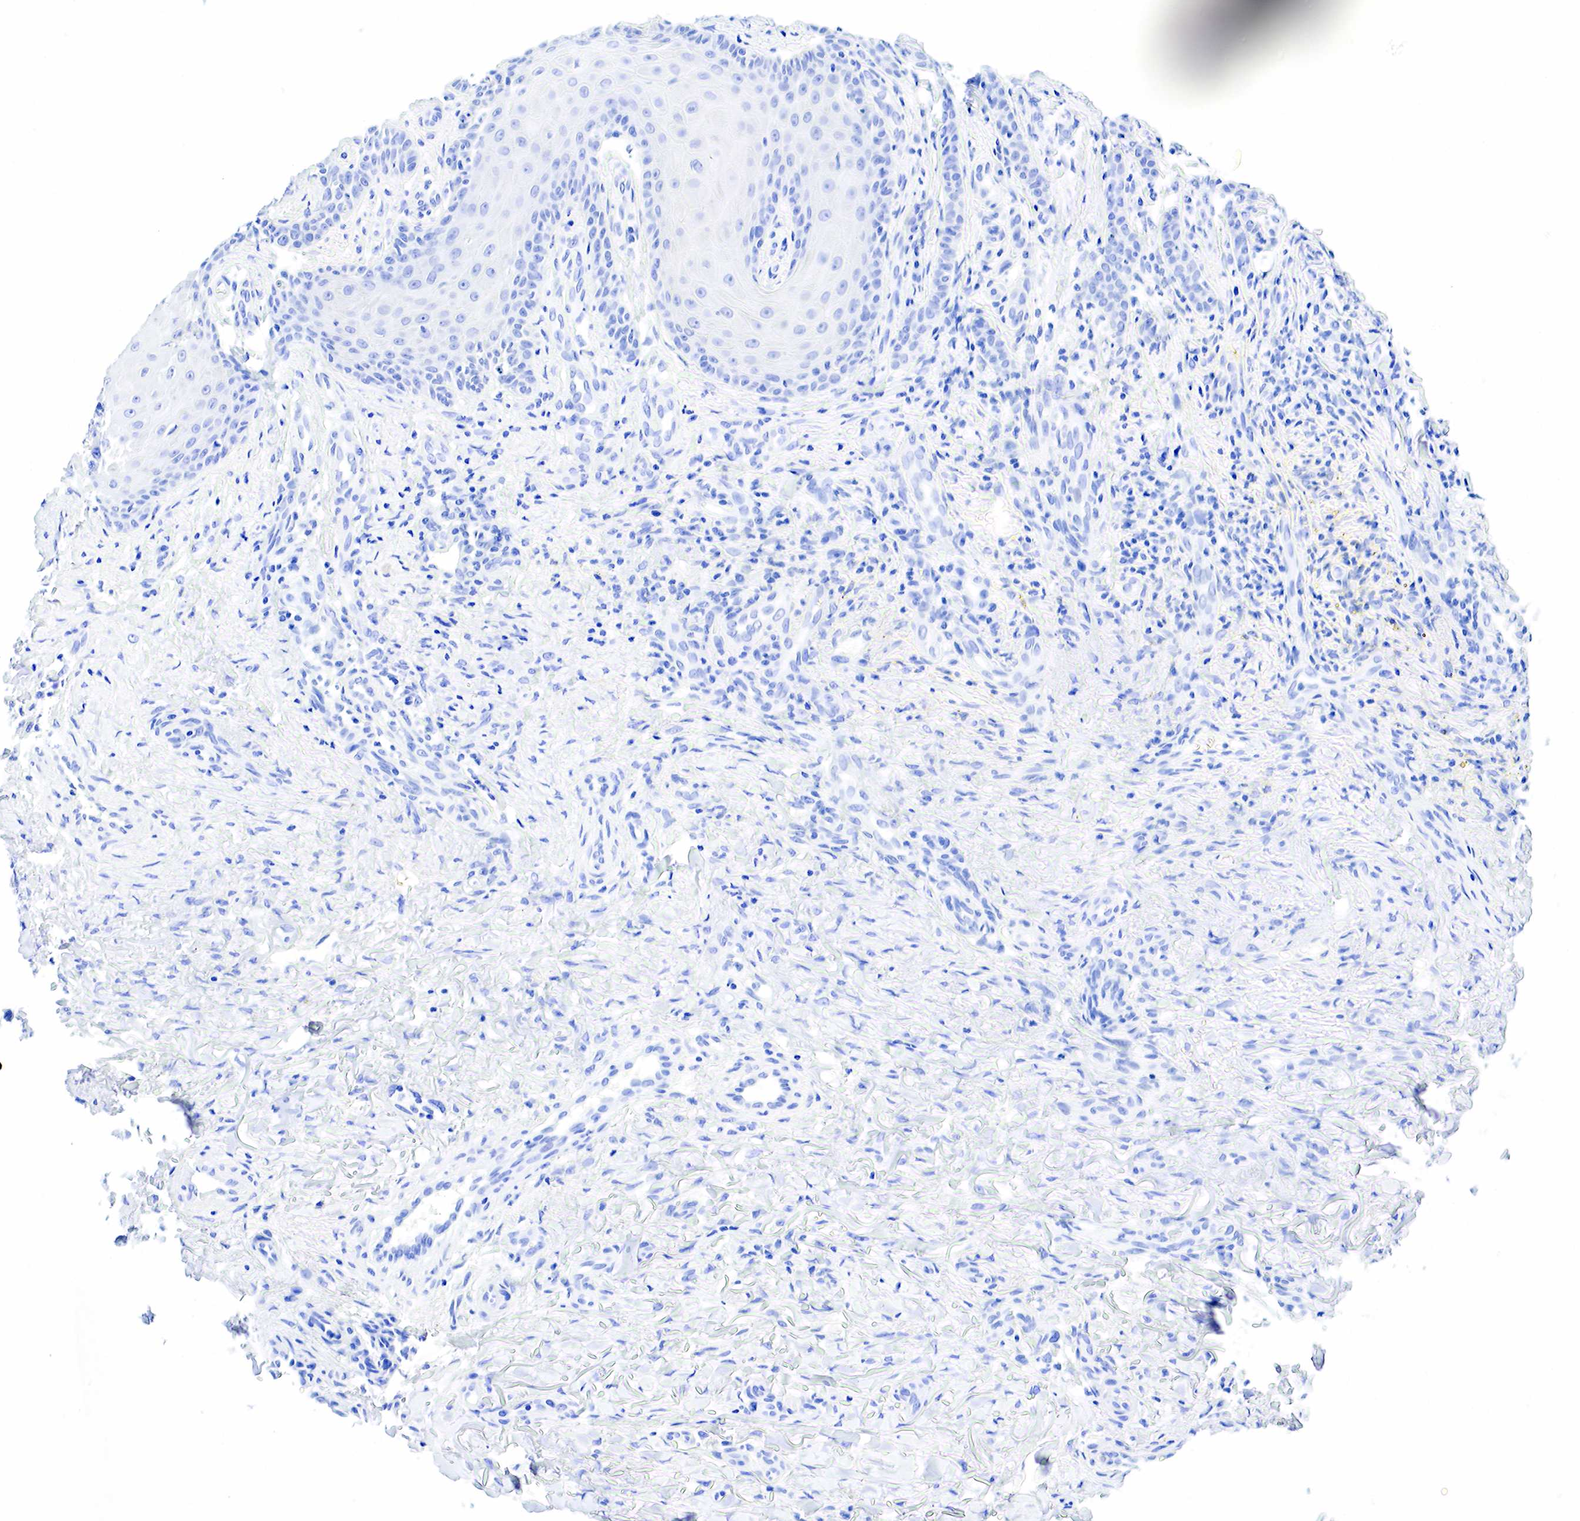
{"staining": {"intensity": "negative", "quantity": "none", "location": "none"}, "tissue": "skin cancer", "cell_type": "Tumor cells", "image_type": "cancer", "snomed": [{"axis": "morphology", "description": "Normal tissue, NOS"}, {"axis": "morphology", "description": "Basal cell carcinoma"}, {"axis": "topography", "description": "Skin"}], "caption": "Tumor cells are negative for protein expression in human skin basal cell carcinoma.", "gene": "KRT7", "patient": {"sex": "male", "age": 81}}